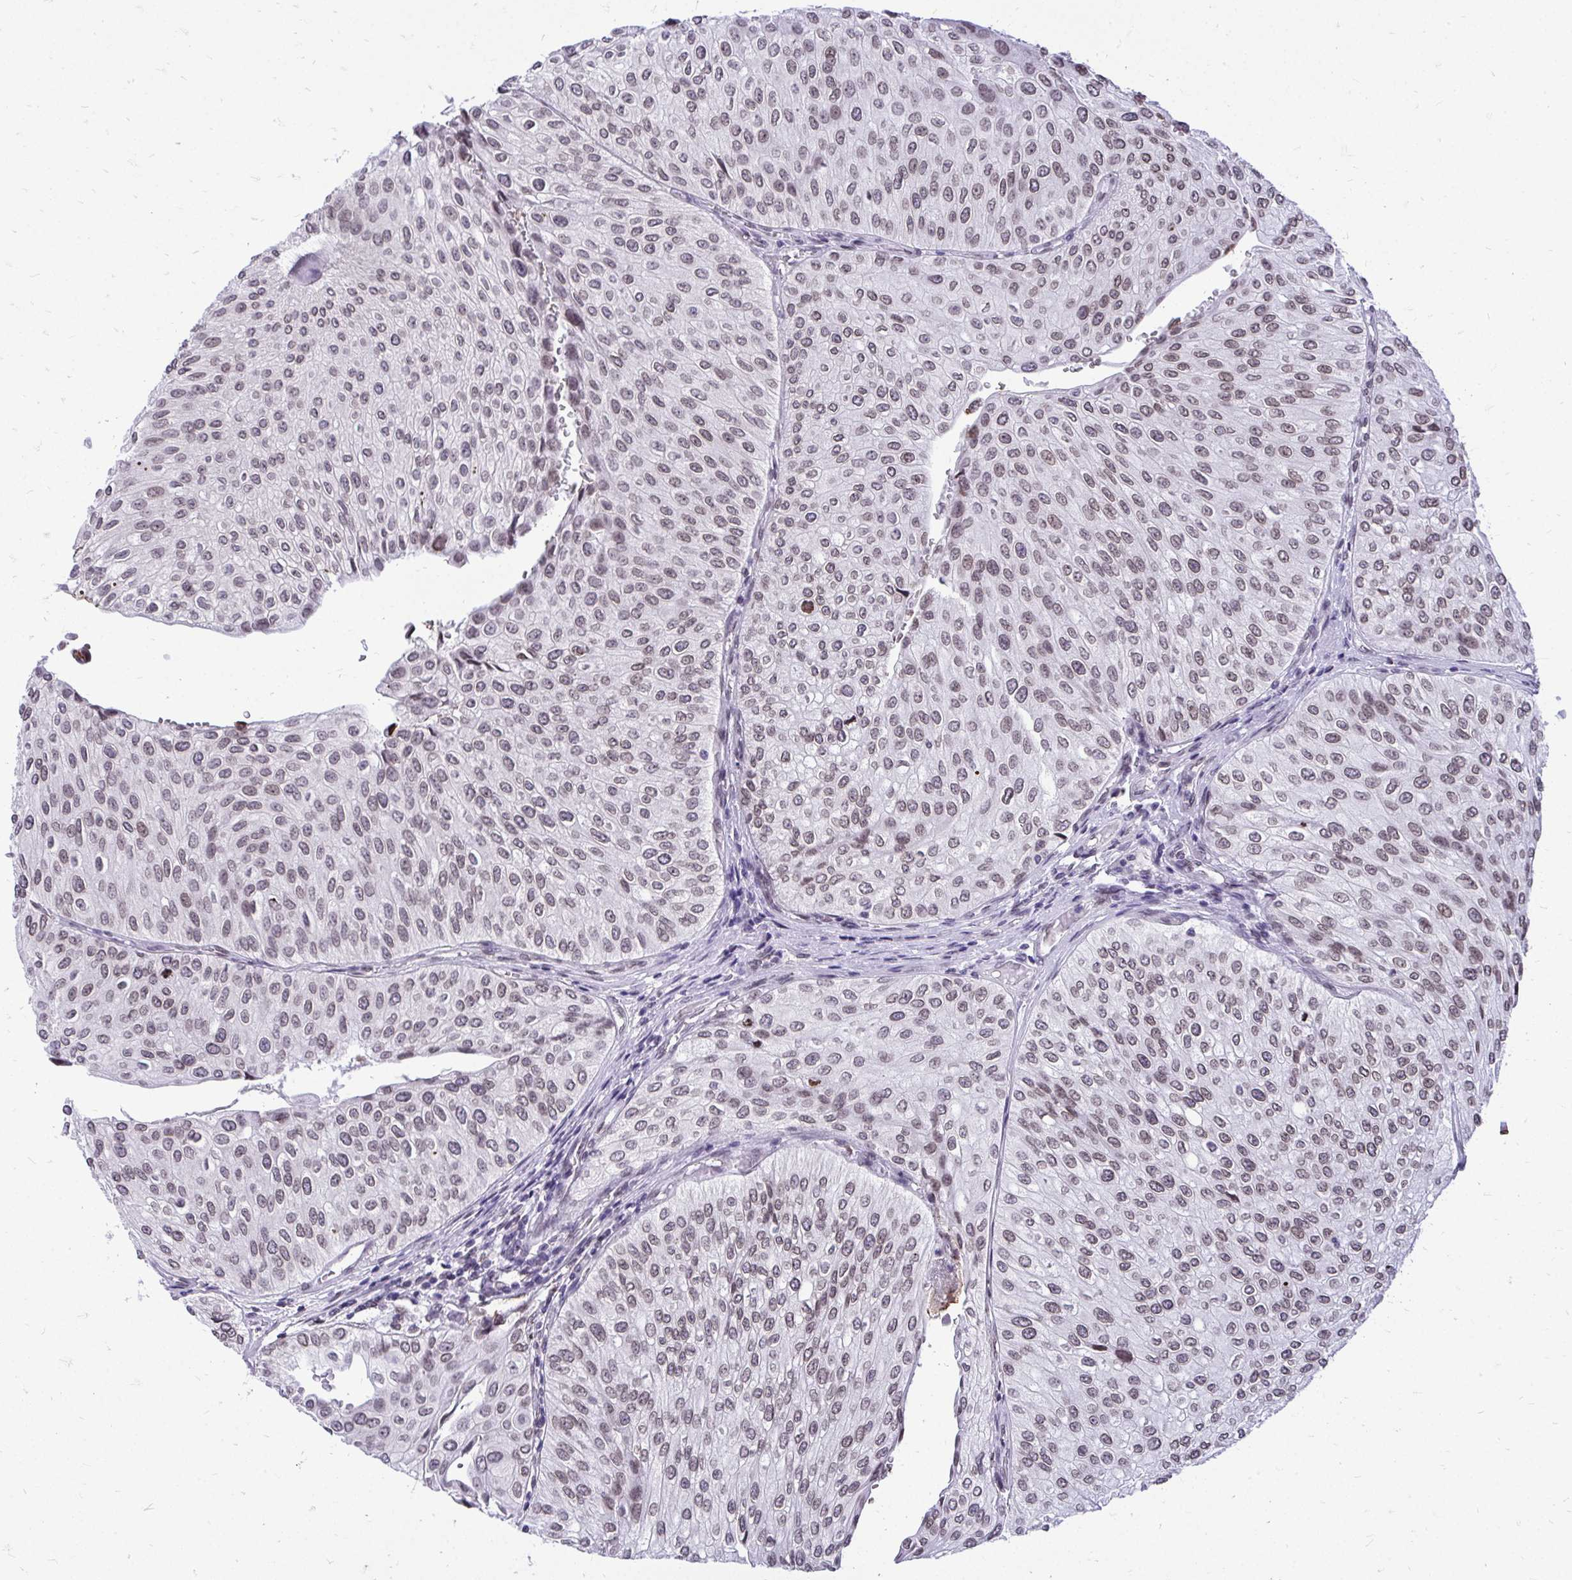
{"staining": {"intensity": "weak", "quantity": ">75%", "location": "cytoplasmic/membranous,nuclear"}, "tissue": "urothelial cancer", "cell_type": "Tumor cells", "image_type": "cancer", "snomed": [{"axis": "morphology", "description": "Urothelial carcinoma, NOS"}, {"axis": "topography", "description": "Urinary bladder"}], "caption": "A brown stain shows weak cytoplasmic/membranous and nuclear positivity of a protein in urothelial cancer tumor cells.", "gene": "BANF1", "patient": {"sex": "male", "age": 67}}